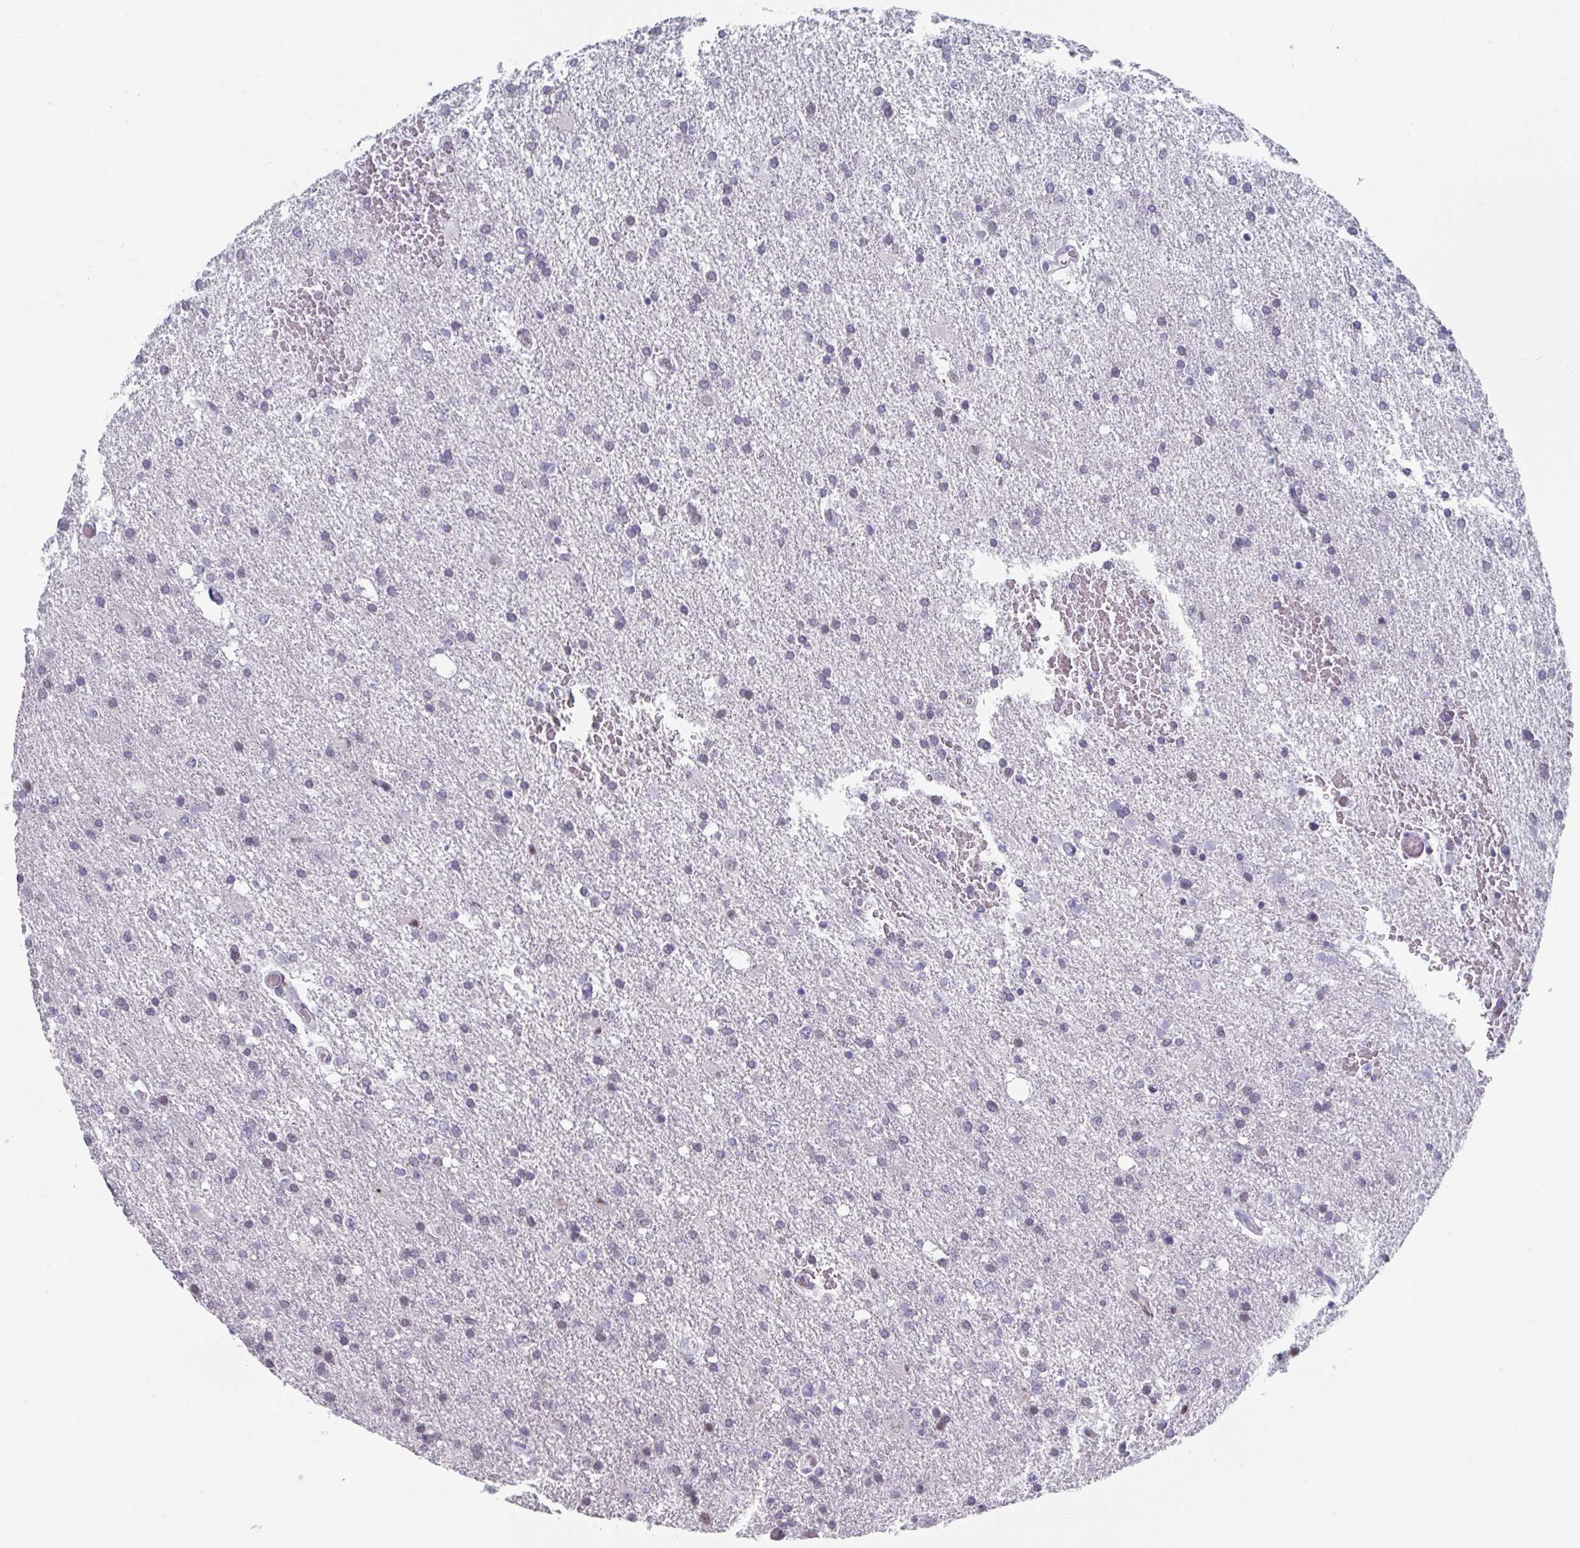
{"staining": {"intensity": "weak", "quantity": "<25%", "location": "nuclear"}, "tissue": "glioma", "cell_type": "Tumor cells", "image_type": "cancer", "snomed": [{"axis": "morphology", "description": "Glioma, malignant, High grade"}, {"axis": "topography", "description": "Brain"}], "caption": "Glioma was stained to show a protein in brown. There is no significant staining in tumor cells.", "gene": "NR1H2", "patient": {"sex": "male", "age": 68}}